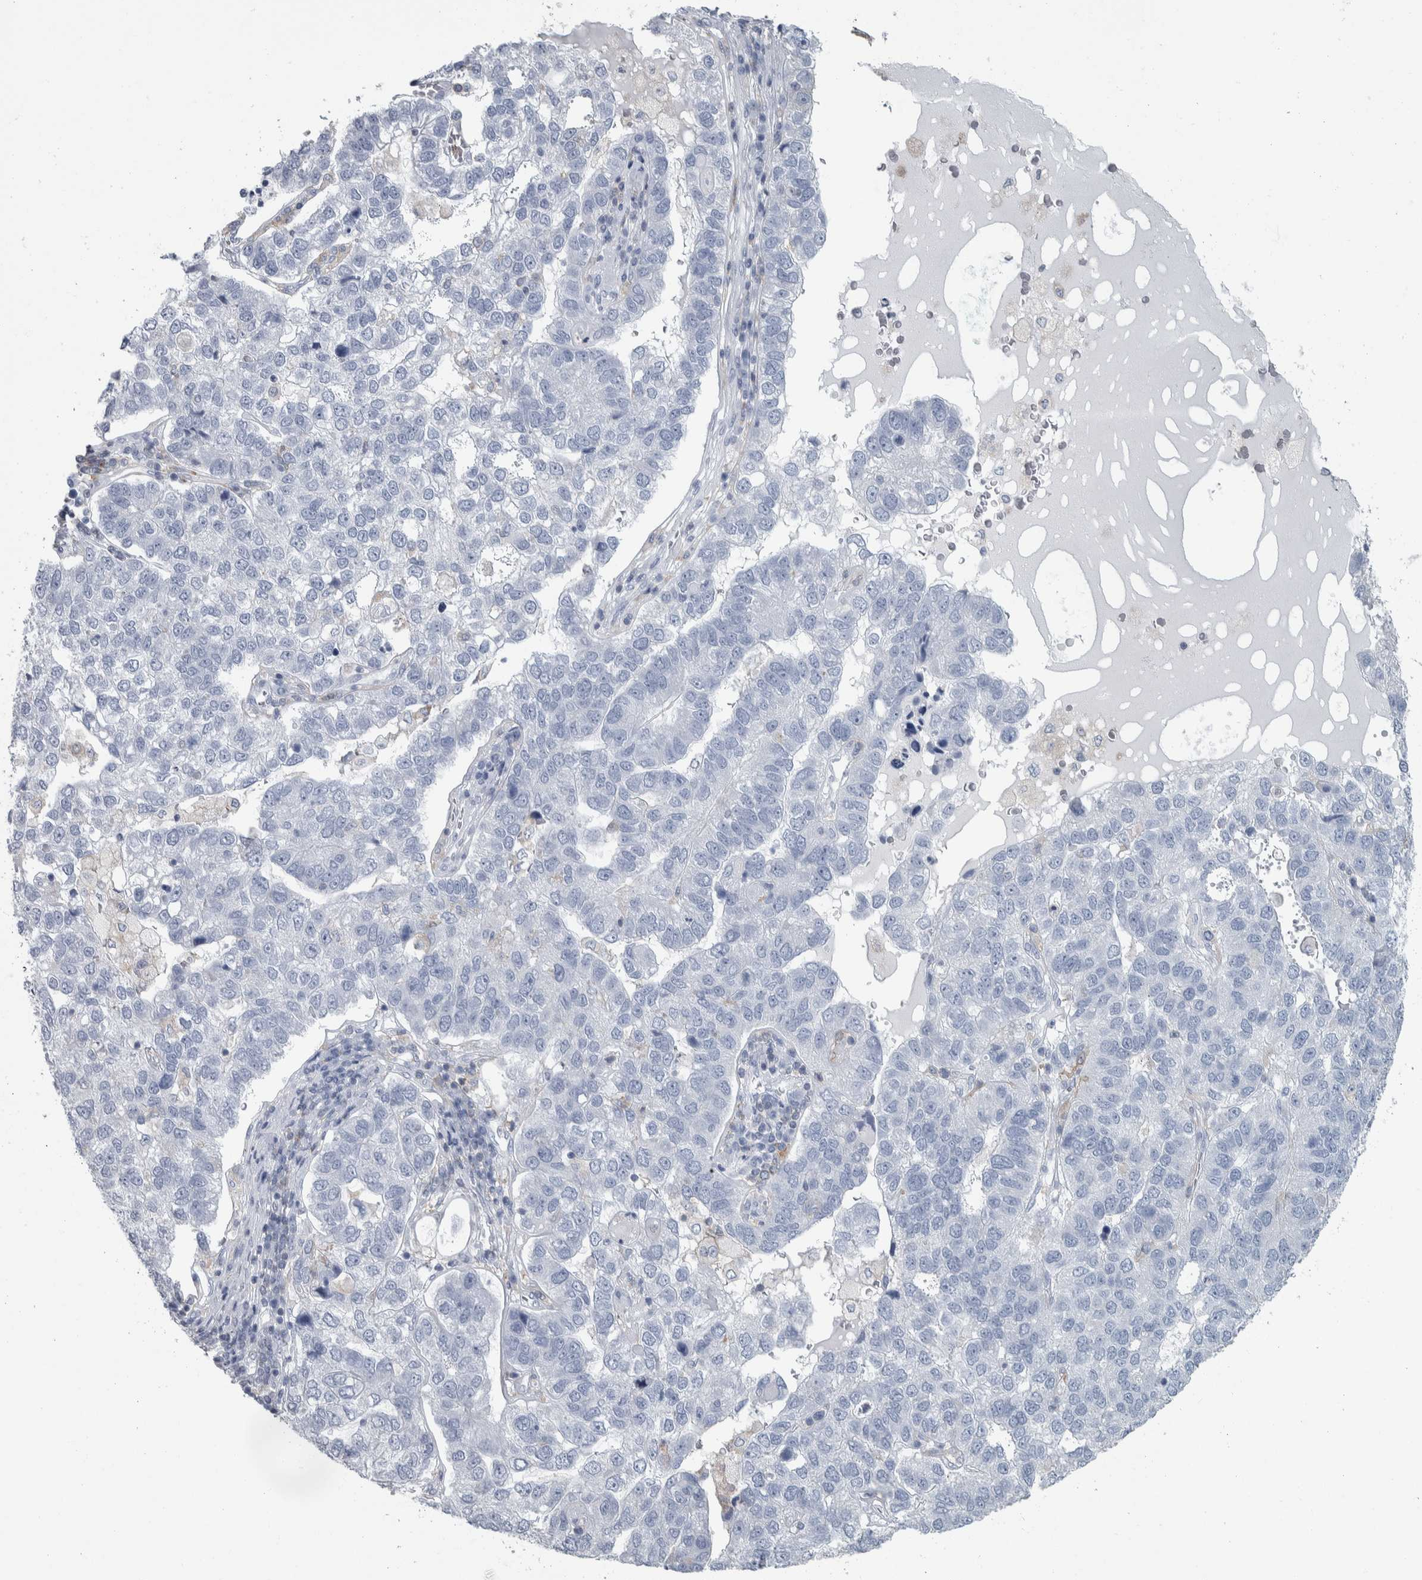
{"staining": {"intensity": "negative", "quantity": "none", "location": "none"}, "tissue": "pancreatic cancer", "cell_type": "Tumor cells", "image_type": "cancer", "snomed": [{"axis": "morphology", "description": "Adenocarcinoma, NOS"}, {"axis": "topography", "description": "Pancreas"}], "caption": "Immunohistochemistry photomicrograph of neoplastic tissue: pancreatic adenocarcinoma stained with DAB shows no significant protein staining in tumor cells.", "gene": "SKAP2", "patient": {"sex": "female", "age": 61}}